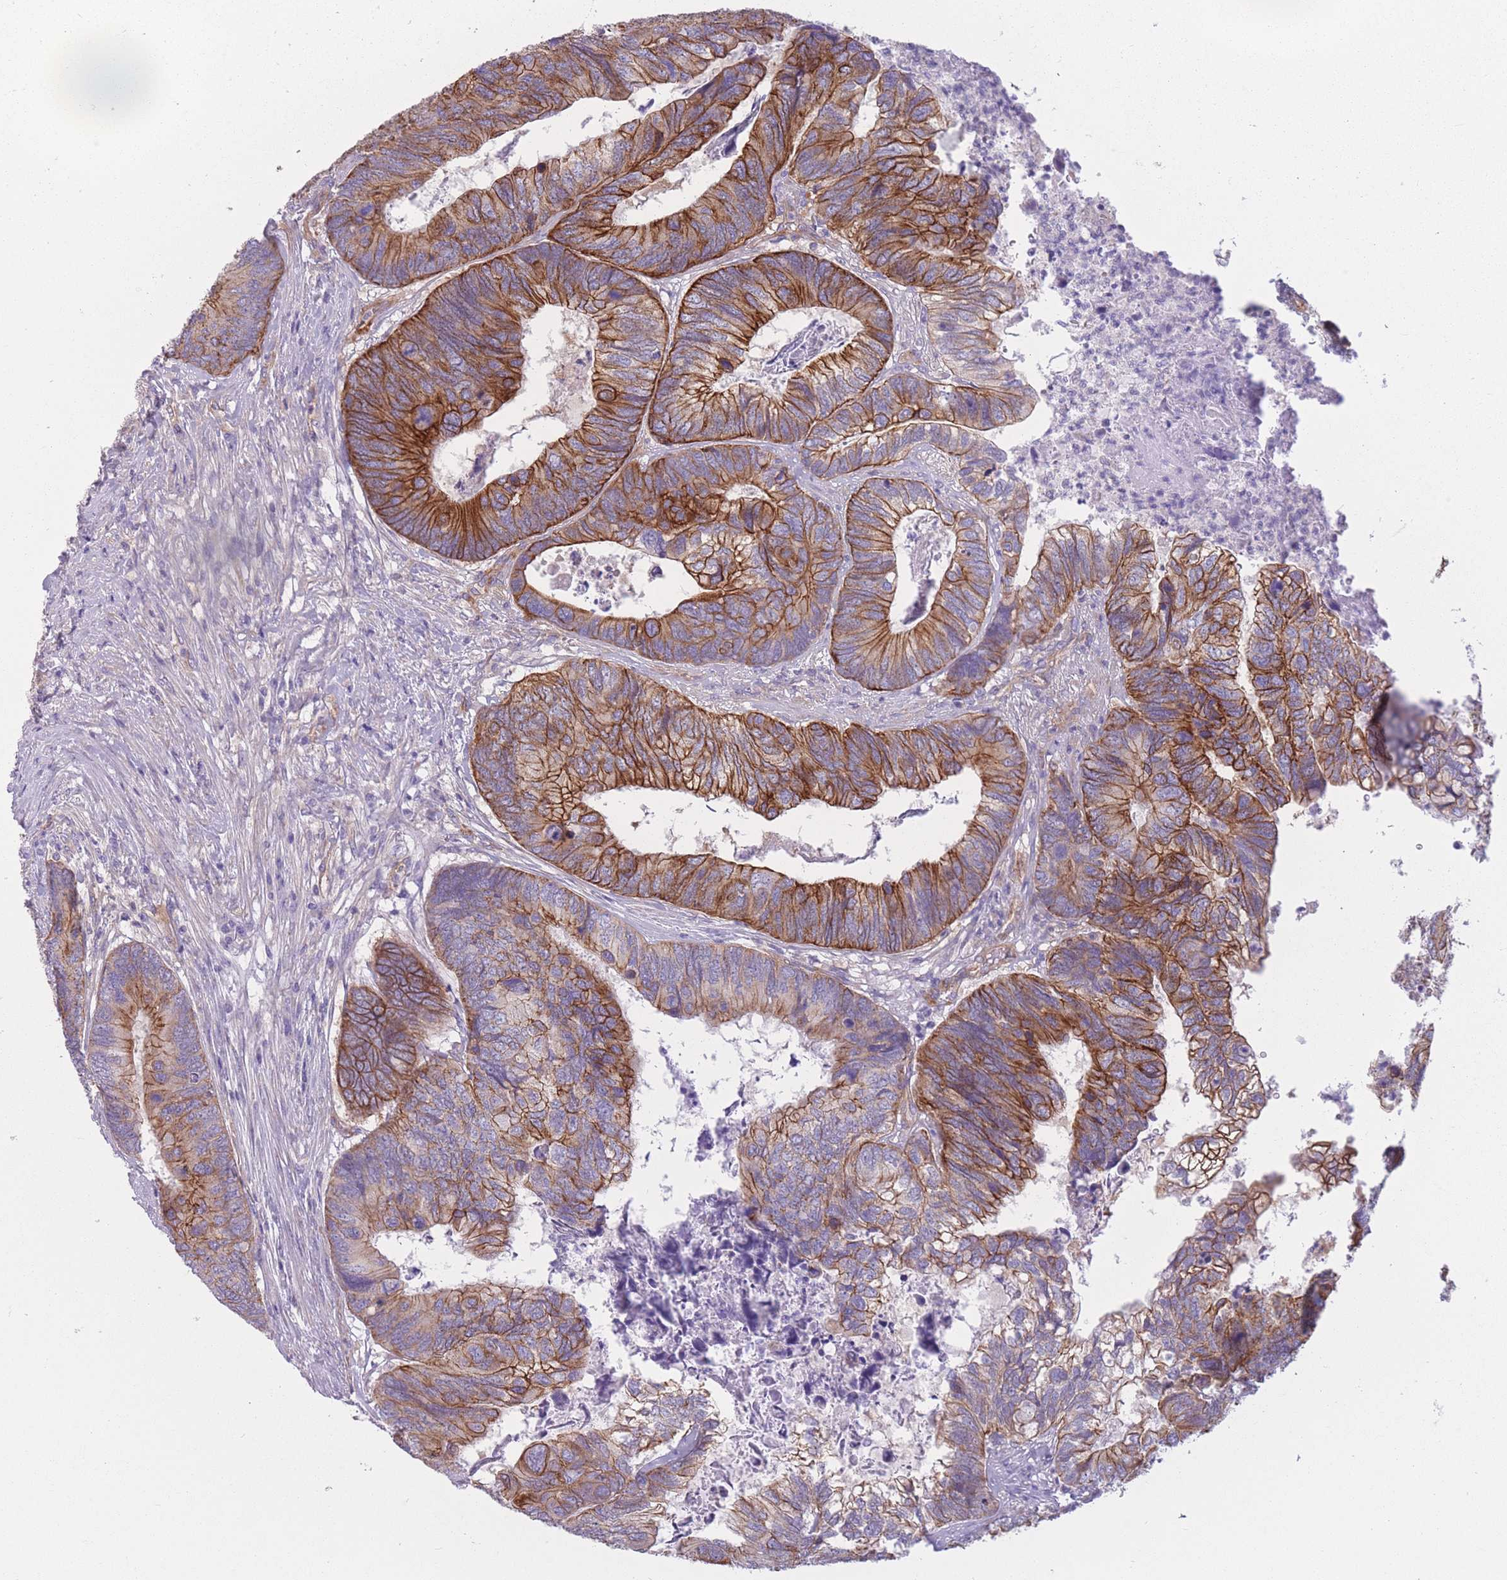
{"staining": {"intensity": "strong", "quantity": ">75%", "location": "cytoplasmic/membranous"}, "tissue": "colorectal cancer", "cell_type": "Tumor cells", "image_type": "cancer", "snomed": [{"axis": "morphology", "description": "Adenocarcinoma, NOS"}, {"axis": "topography", "description": "Colon"}], "caption": "Immunohistochemical staining of colorectal adenocarcinoma reveals high levels of strong cytoplasmic/membranous protein positivity in about >75% of tumor cells.", "gene": "SERPINB3", "patient": {"sex": "female", "age": 67}}